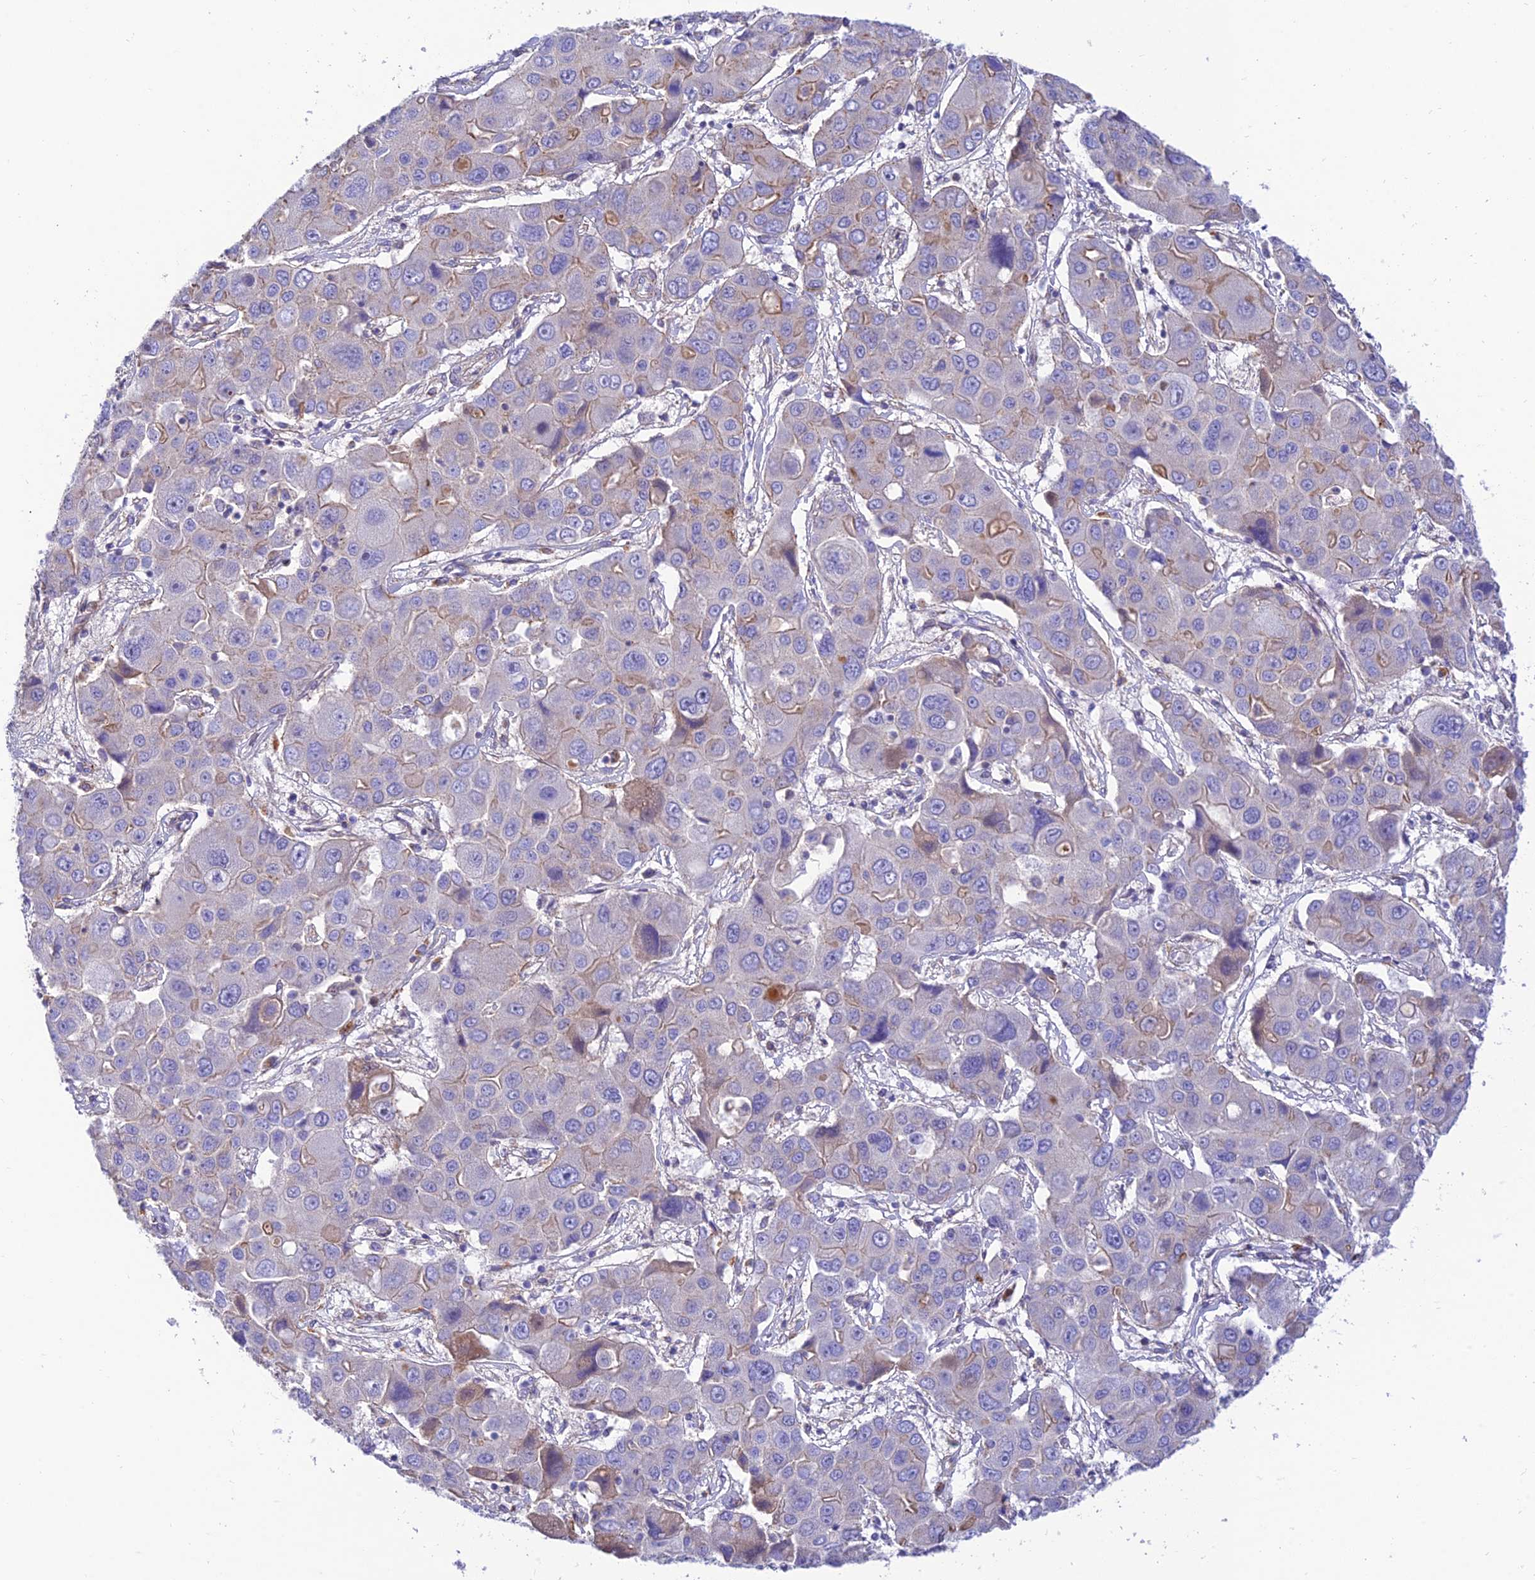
{"staining": {"intensity": "negative", "quantity": "none", "location": "none"}, "tissue": "liver cancer", "cell_type": "Tumor cells", "image_type": "cancer", "snomed": [{"axis": "morphology", "description": "Cholangiocarcinoma"}, {"axis": "topography", "description": "Liver"}], "caption": "Image shows no protein staining in tumor cells of cholangiocarcinoma (liver) tissue. (Brightfield microscopy of DAB immunohistochemistry (IHC) at high magnification).", "gene": "CCDC157", "patient": {"sex": "male", "age": 67}}